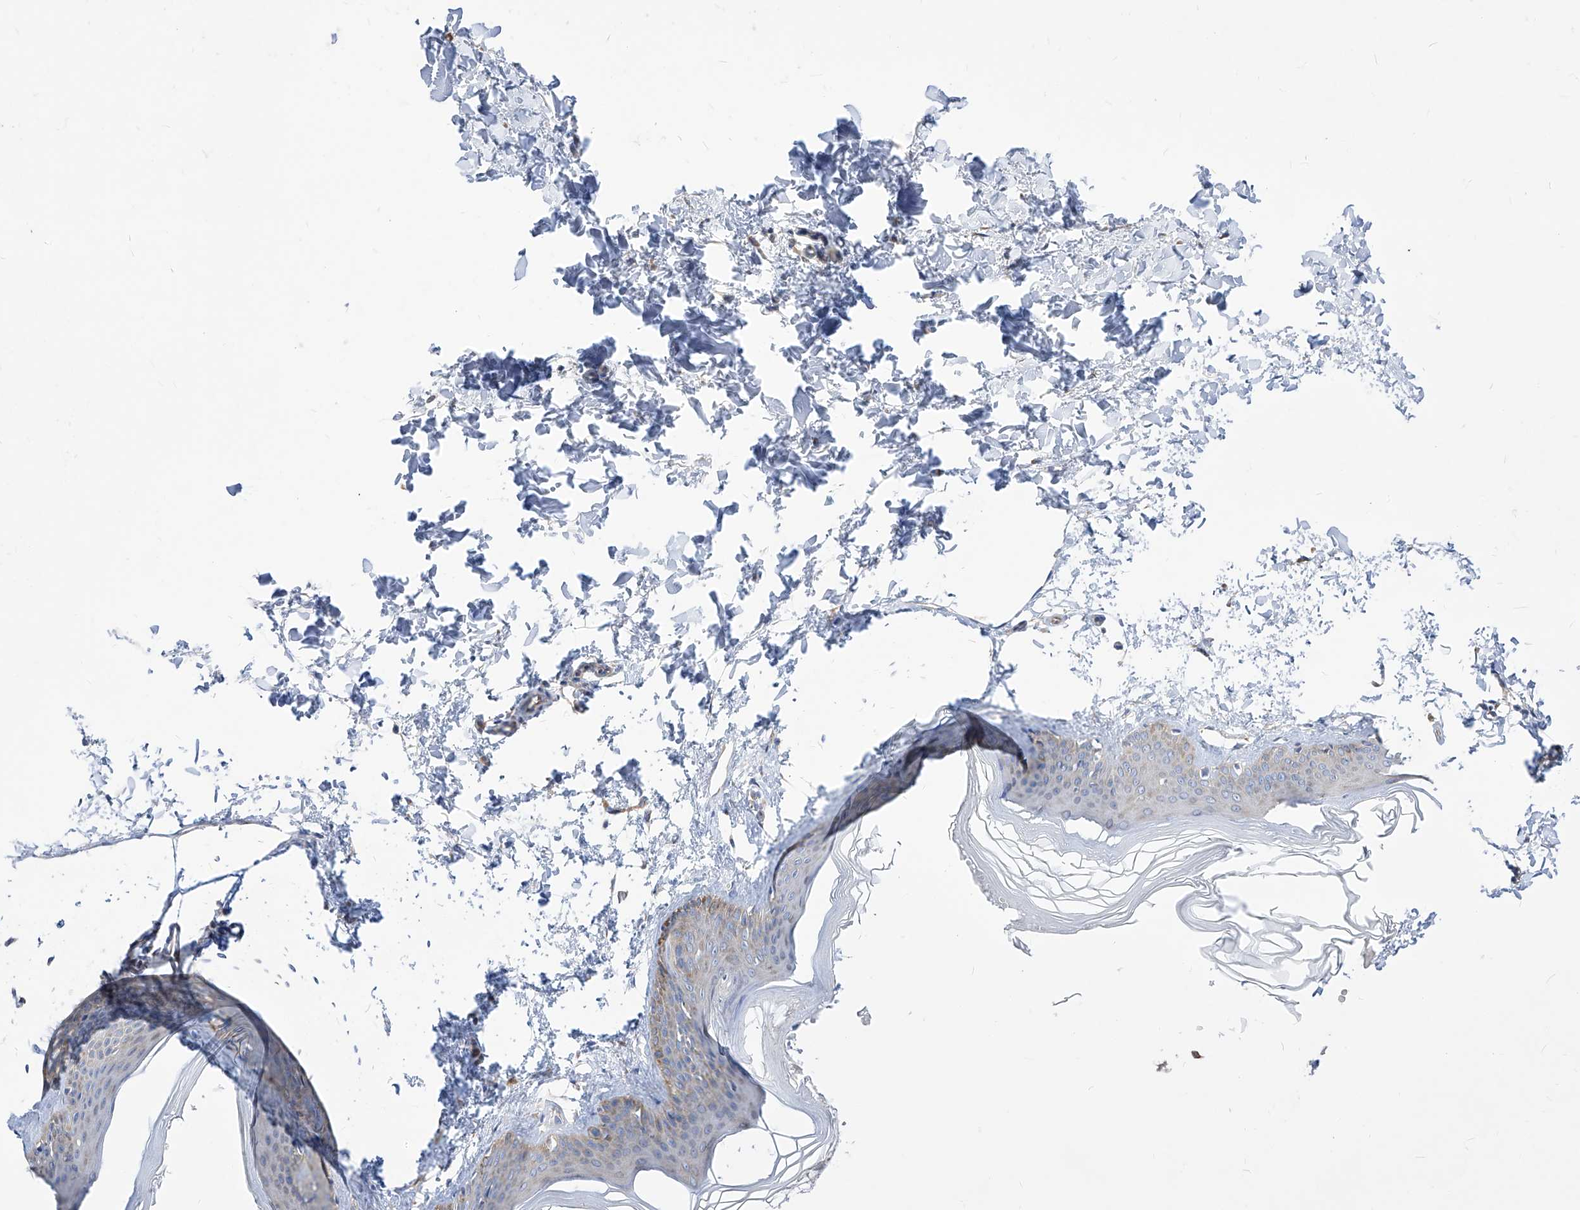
{"staining": {"intensity": "negative", "quantity": "none", "location": "none"}, "tissue": "skin", "cell_type": "Fibroblasts", "image_type": "normal", "snomed": [{"axis": "morphology", "description": "Normal tissue, NOS"}, {"axis": "topography", "description": "Skin"}], "caption": "A high-resolution histopathology image shows IHC staining of unremarkable skin, which reveals no significant expression in fibroblasts.", "gene": "UFL1", "patient": {"sex": "female", "age": 27}}